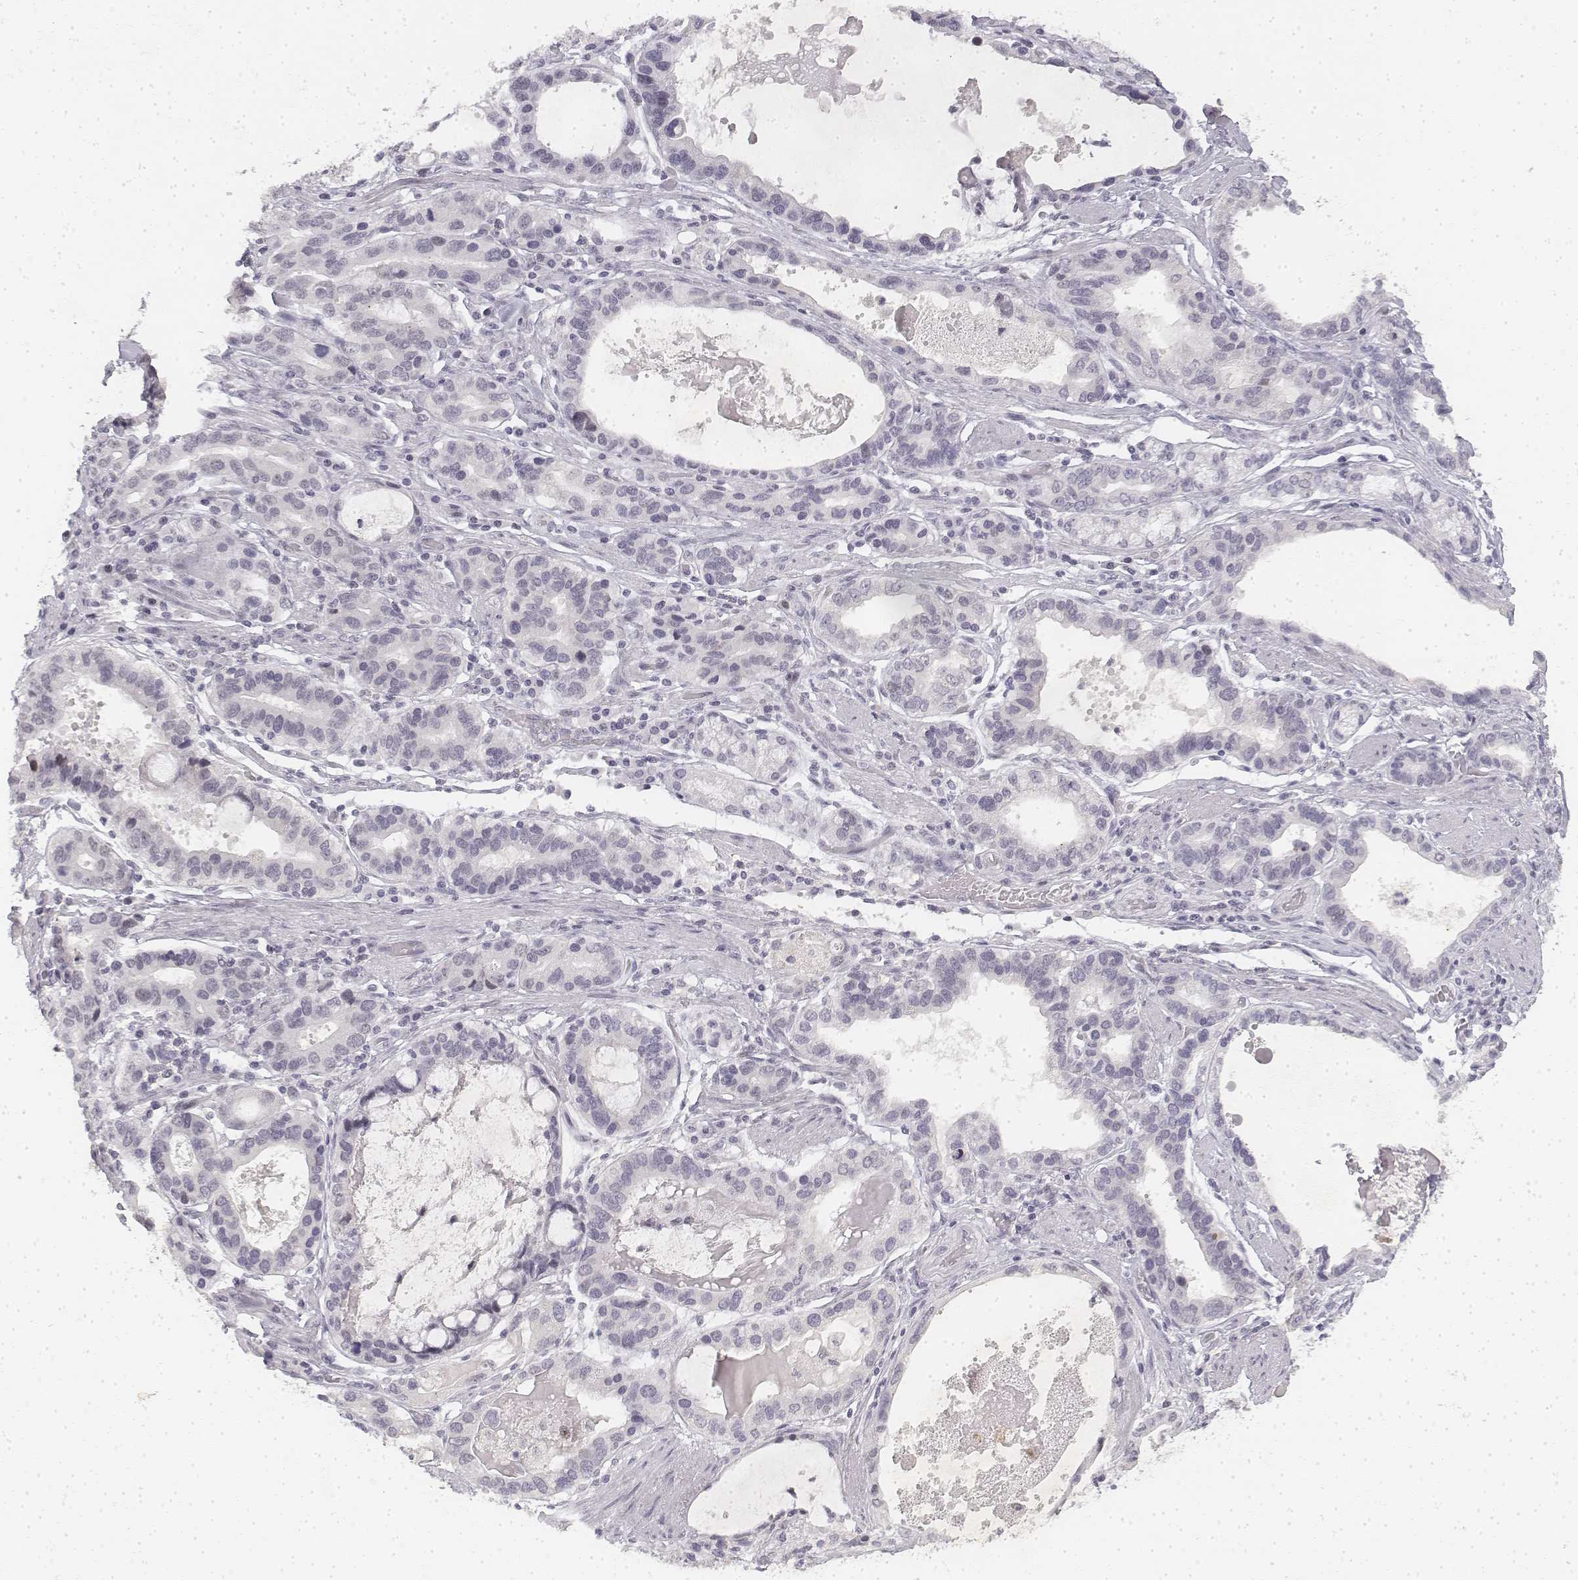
{"staining": {"intensity": "negative", "quantity": "none", "location": "none"}, "tissue": "stomach cancer", "cell_type": "Tumor cells", "image_type": "cancer", "snomed": [{"axis": "morphology", "description": "Adenocarcinoma, NOS"}, {"axis": "topography", "description": "Stomach, lower"}], "caption": "There is no significant expression in tumor cells of adenocarcinoma (stomach).", "gene": "KRT84", "patient": {"sex": "female", "age": 76}}